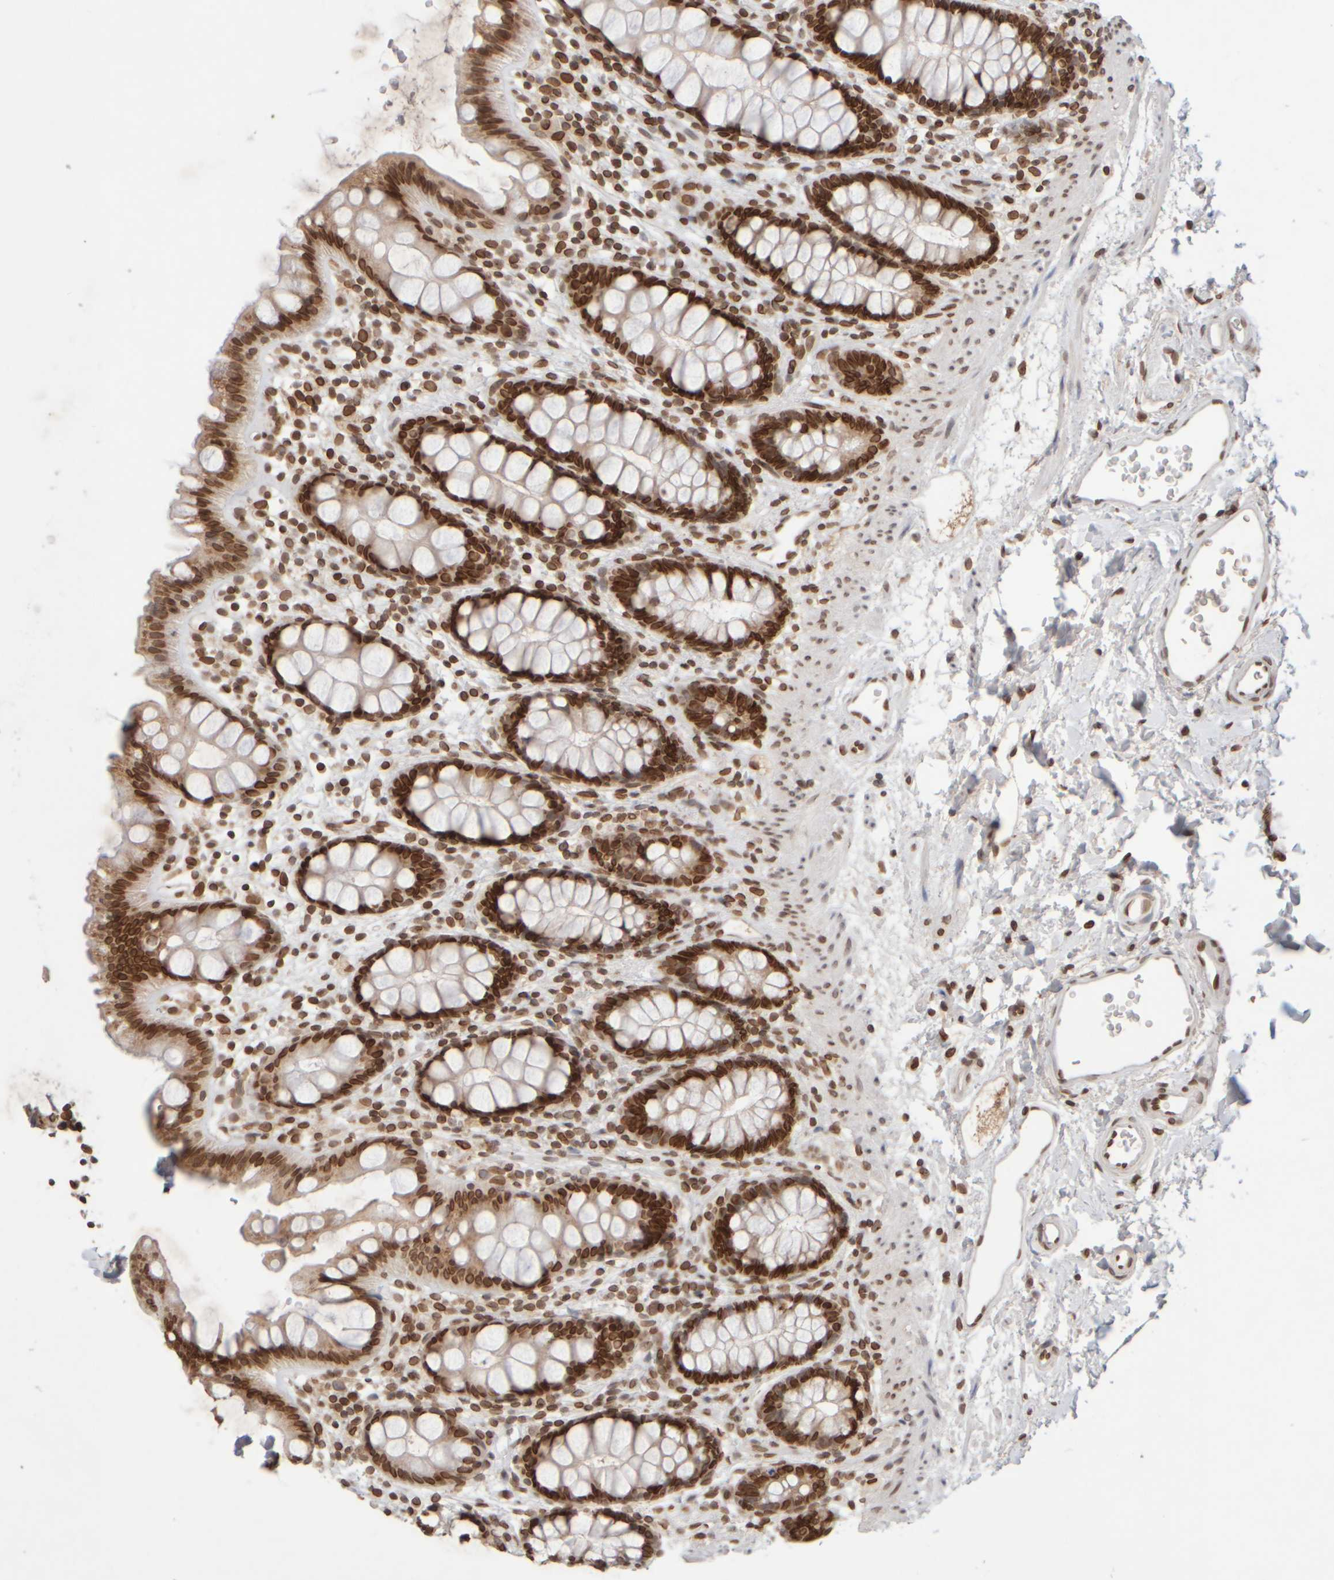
{"staining": {"intensity": "strong", "quantity": ">75%", "location": "cytoplasmic/membranous,nuclear"}, "tissue": "rectum", "cell_type": "Glandular cells", "image_type": "normal", "snomed": [{"axis": "morphology", "description": "Normal tissue, NOS"}, {"axis": "topography", "description": "Rectum"}], "caption": "Immunohistochemical staining of unremarkable rectum exhibits strong cytoplasmic/membranous,nuclear protein positivity in about >75% of glandular cells. The protein is stained brown, and the nuclei are stained in blue (DAB IHC with brightfield microscopy, high magnification).", "gene": "ZC3HC1", "patient": {"sex": "female", "age": 65}}